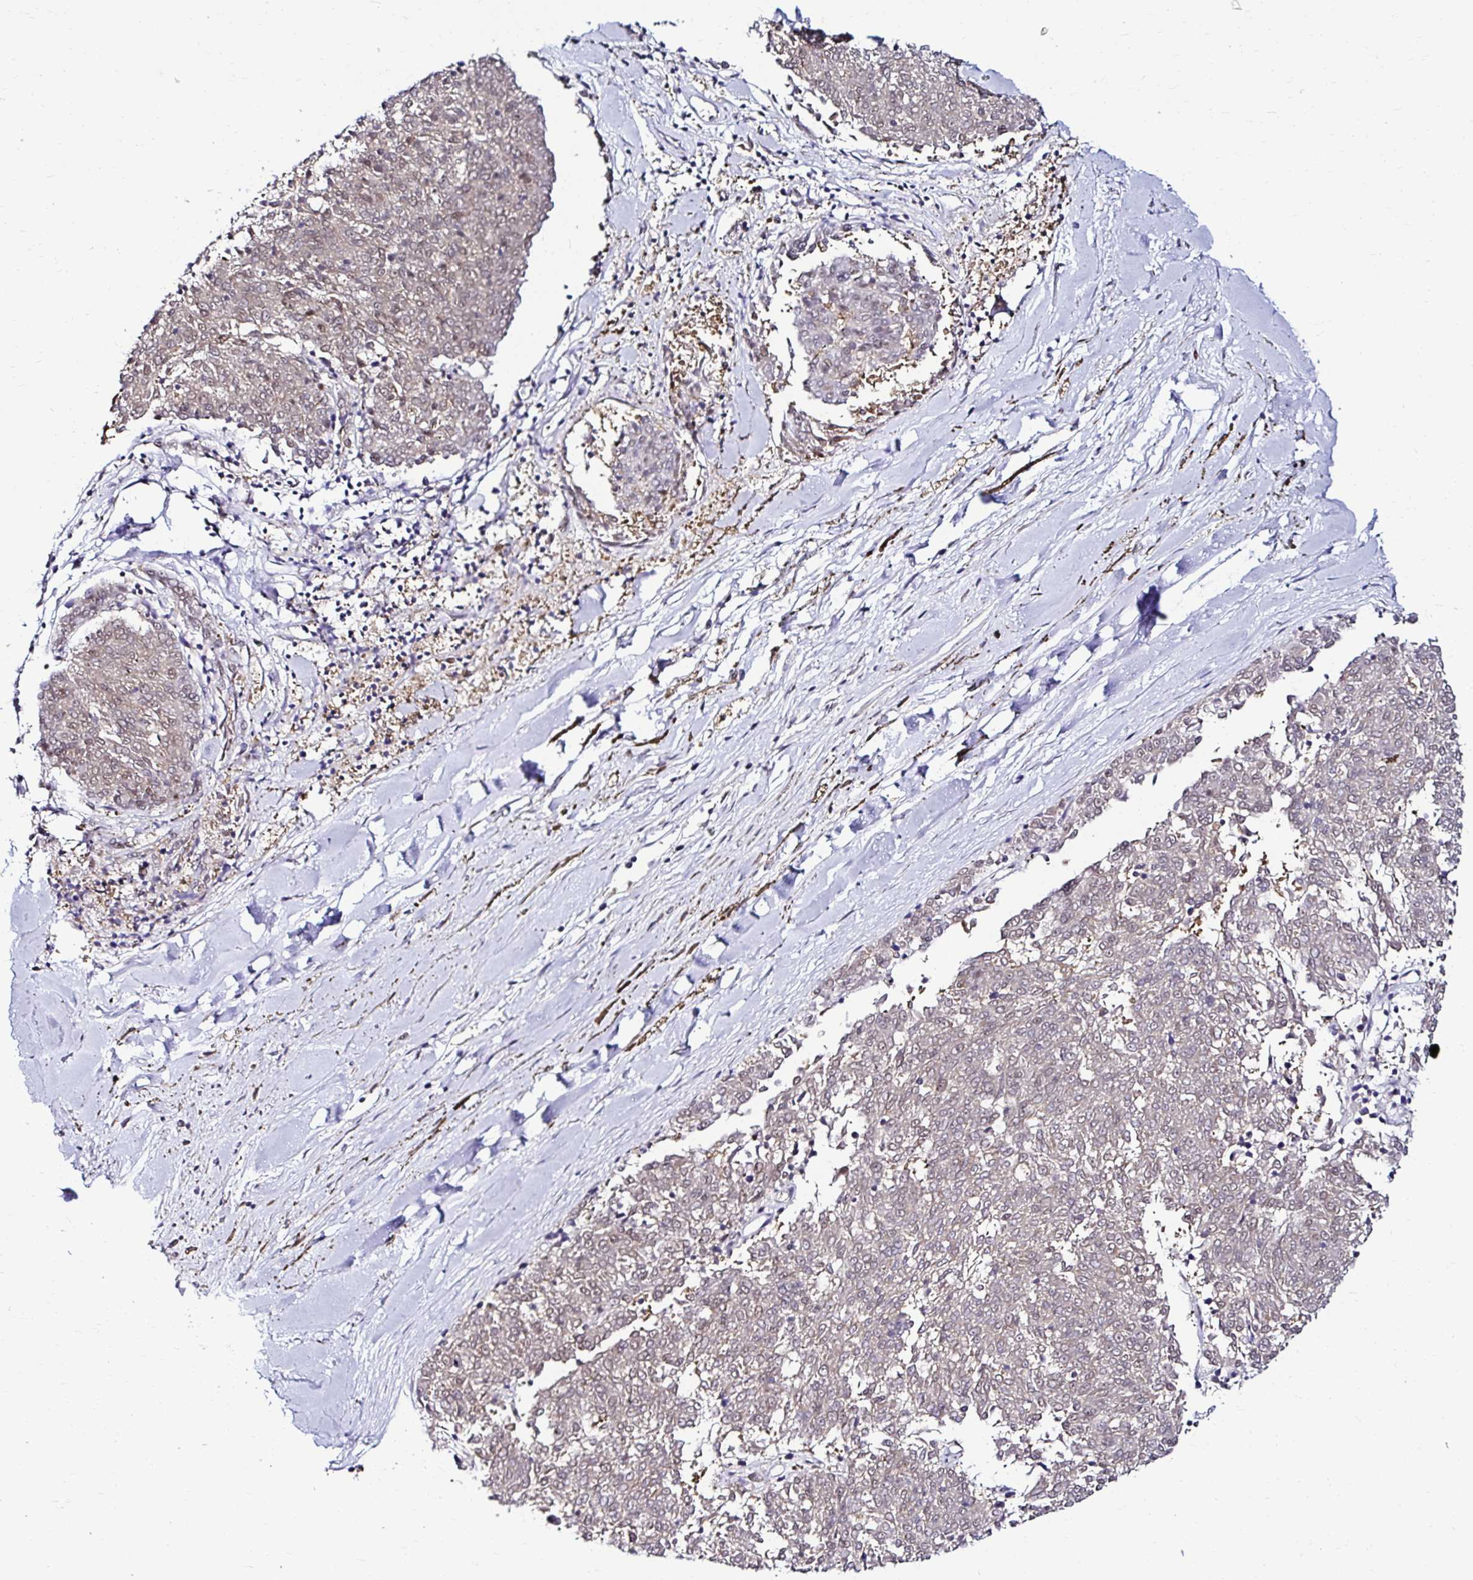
{"staining": {"intensity": "weak", "quantity": "25%-75%", "location": "nuclear"}, "tissue": "melanoma", "cell_type": "Tumor cells", "image_type": "cancer", "snomed": [{"axis": "morphology", "description": "Malignant melanoma, NOS"}, {"axis": "topography", "description": "Skin"}], "caption": "Immunohistochemical staining of human malignant melanoma displays low levels of weak nuclear staining in approximately 25%-75% of tumor cells.", "gene": "PSMD3", "patient": {"sex": "female", "age": 72}}